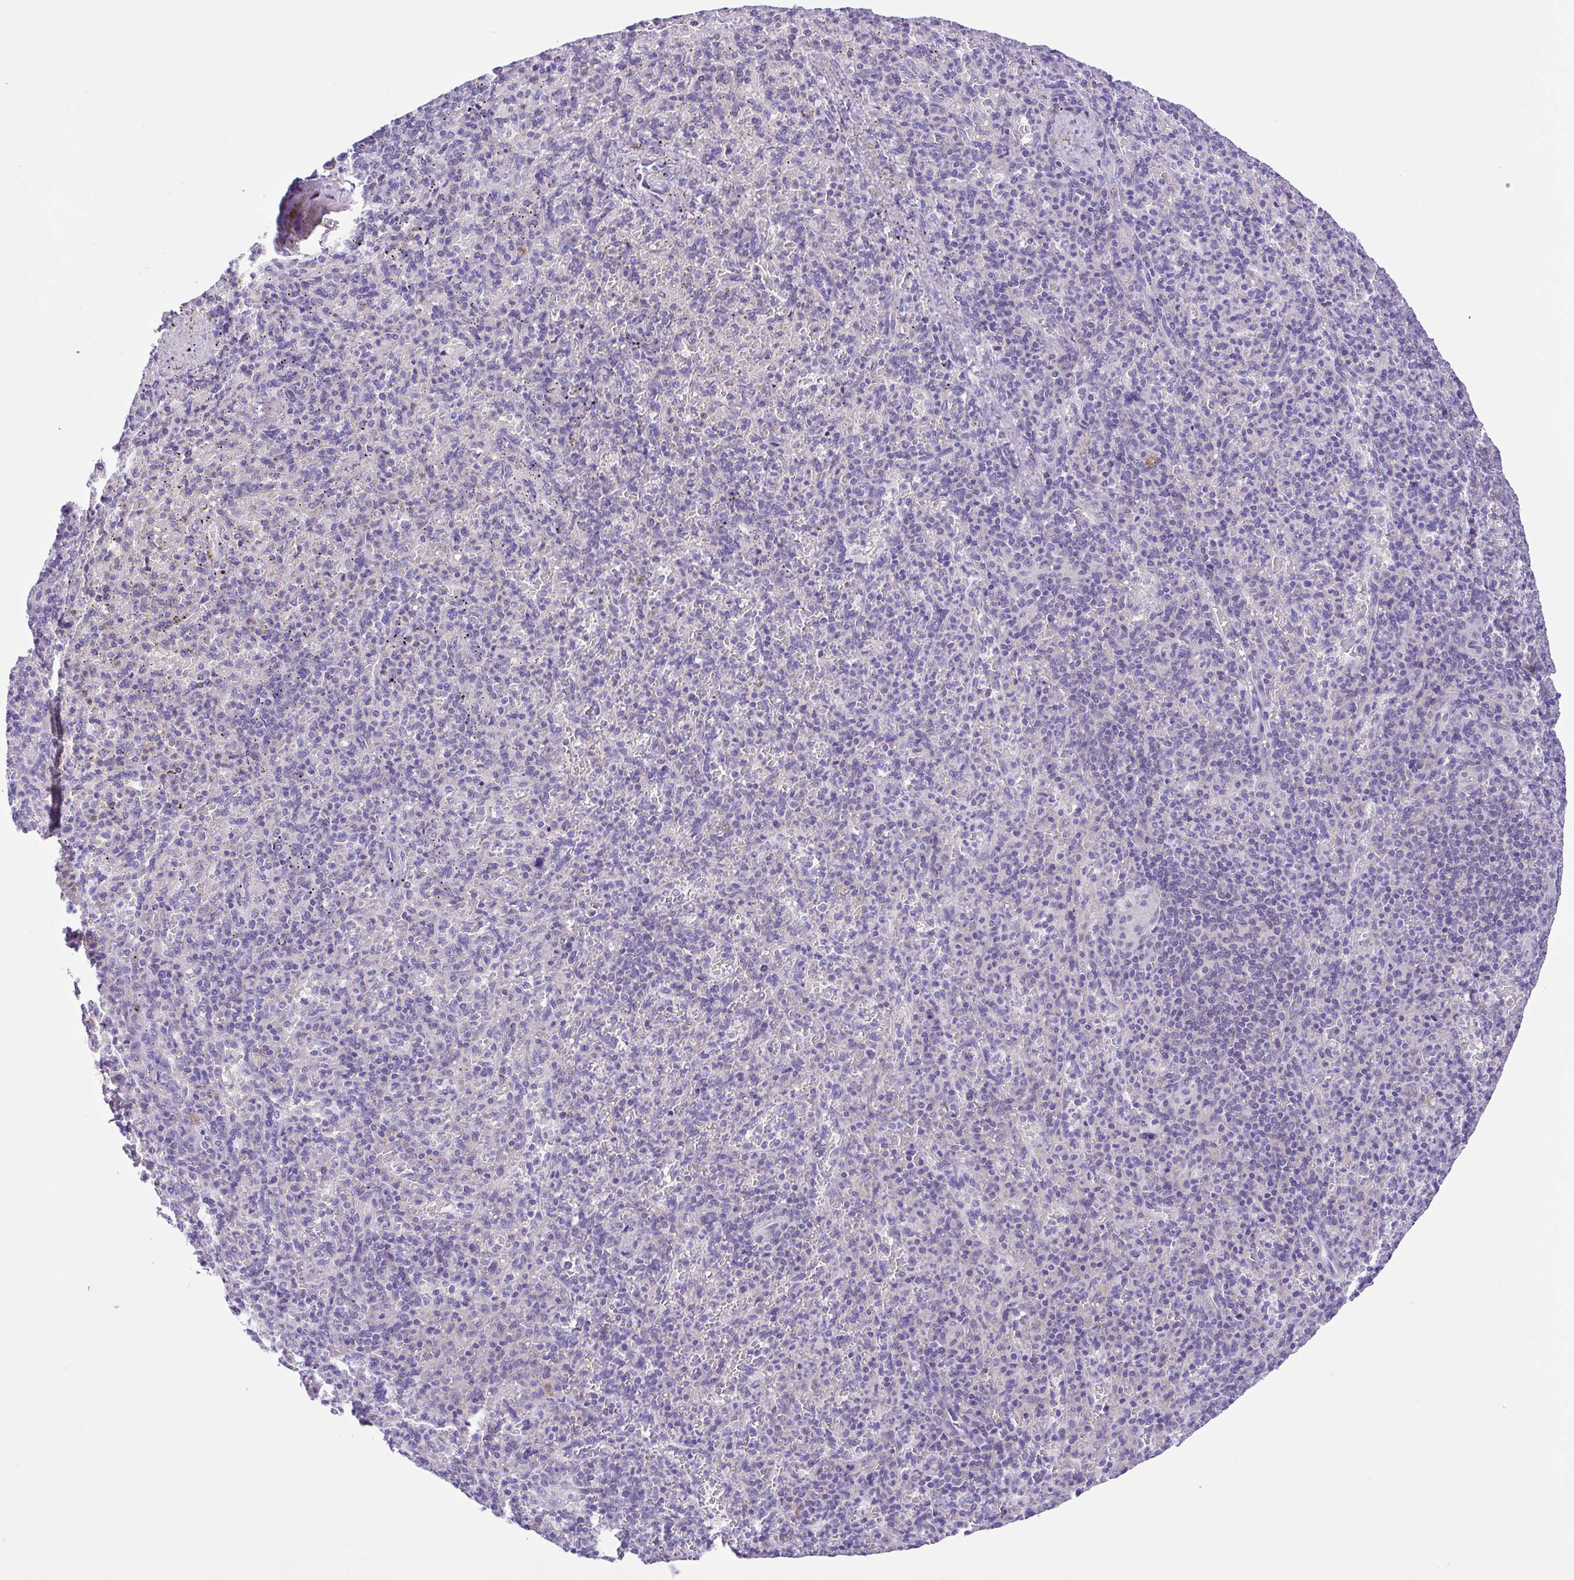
{"staining": {"intensity": "negative", "quantity": "none", "location": "none"}, "tissue": "spleen", "cell_type": "Cells in red pulp", "image_type": "normal", "snomed": [{"axis": "morphology", "description": "Normal tissue, NOS"}, {"axis": "topography", "description": "Spleen"}], "caption": "Micrograph shows no protein staining in cells in red pulp of normal spleen. (Brightfield microscopy of DAB immunohistochemistry at high magnification).", "gene": "ISM2", "patient": {"sex": "female", "age": 74}}